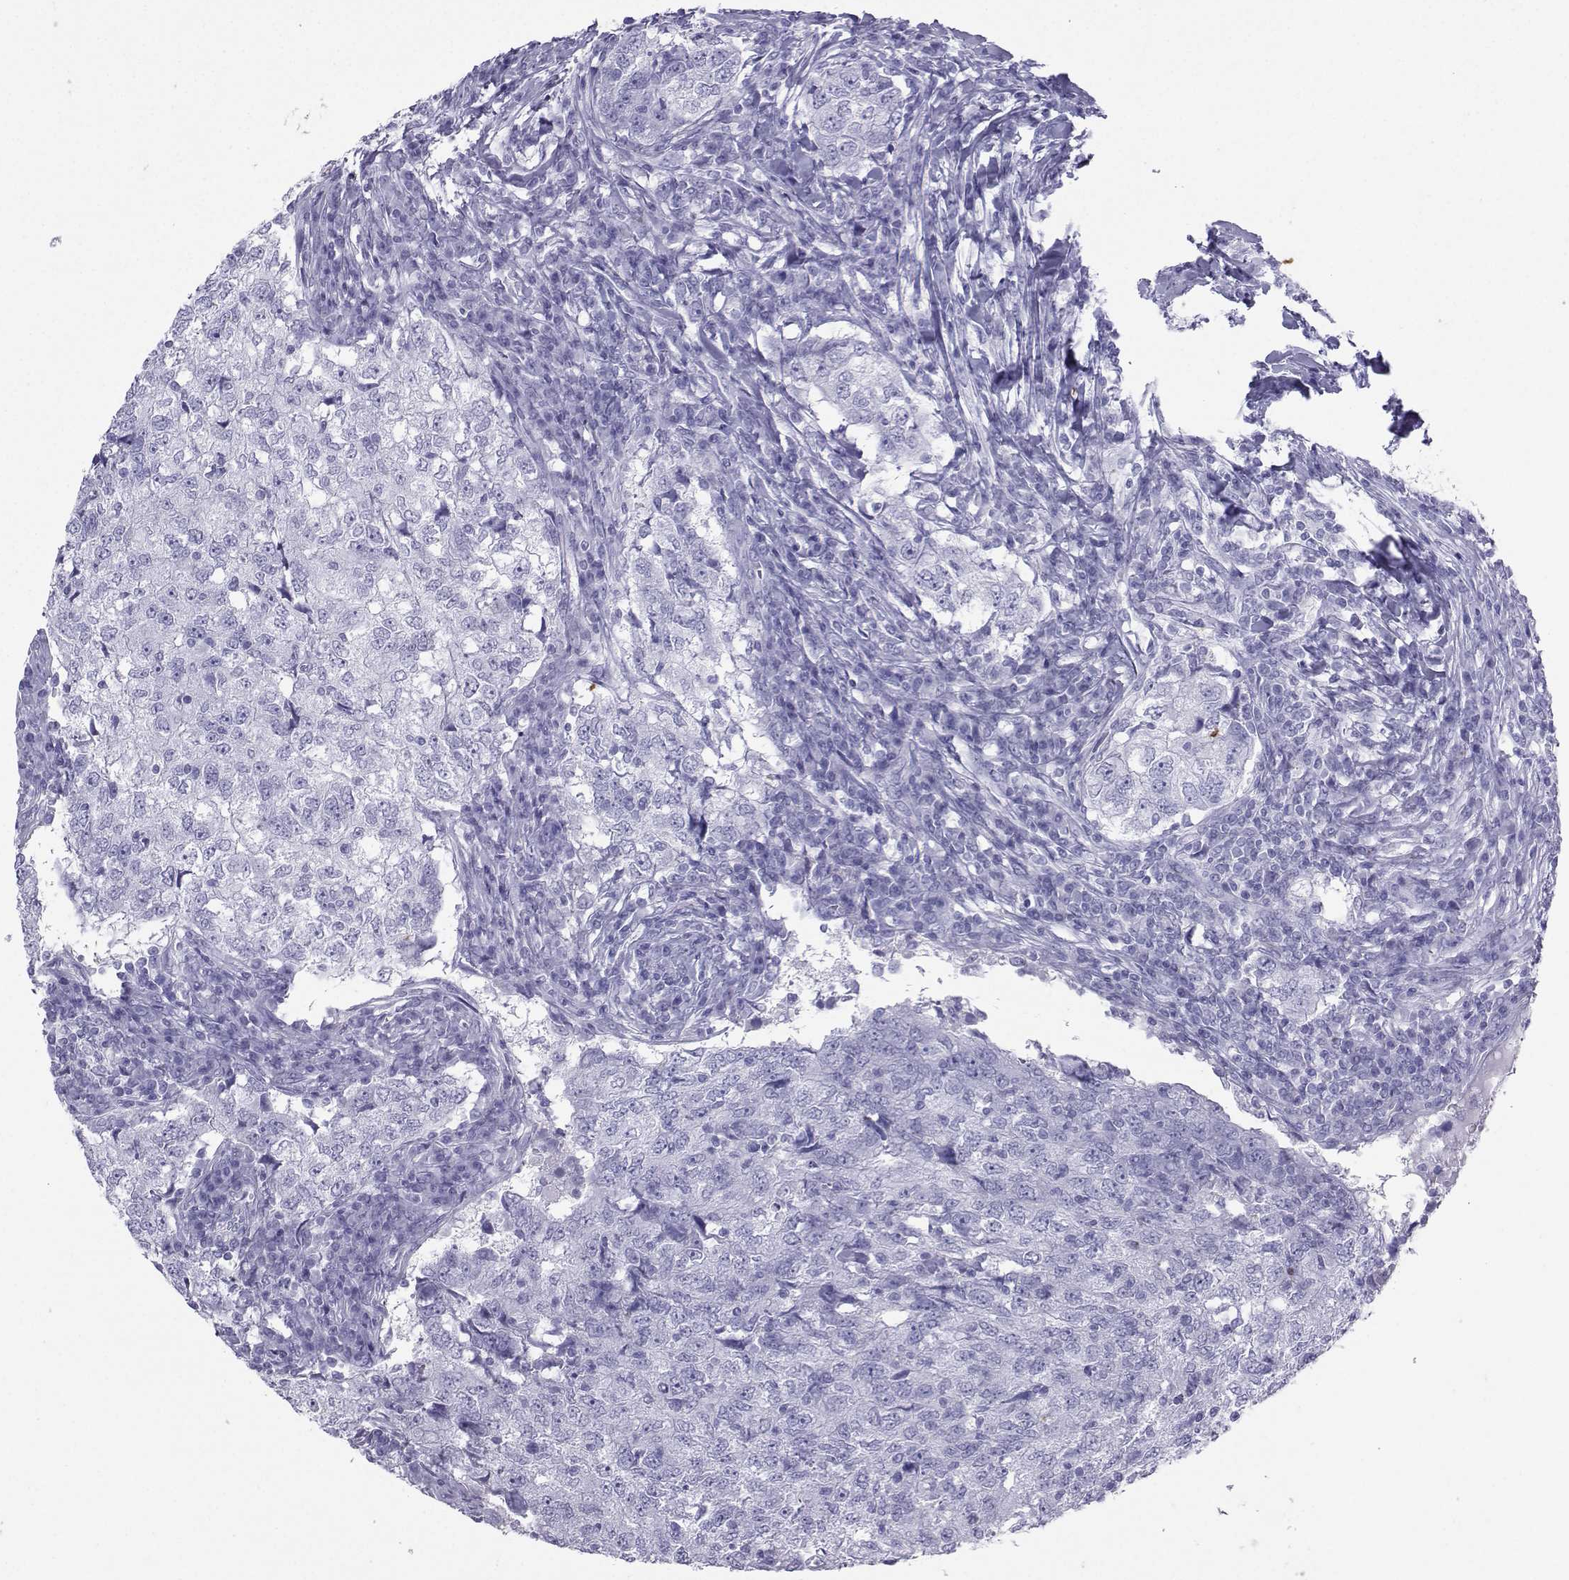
{"staining": {"intensity": "negative", "quantity": "none", "location": "none"}, "tissue": "breast cancer", "cell_type": "Tumor cells", "image_type": "cancer", "snomed": [{"axis": "morphology", "description": "Duct carcinoma"}, {"axis": "topography", "description": "Breast"}], "caption": "Breast cancer (invasive ductal carcinoma) was stained to show a protein in brown. There is no significant positivity in tumor cells.", "gene": "LORICRIN", "patient": {"sex": "female", "age": 30}}